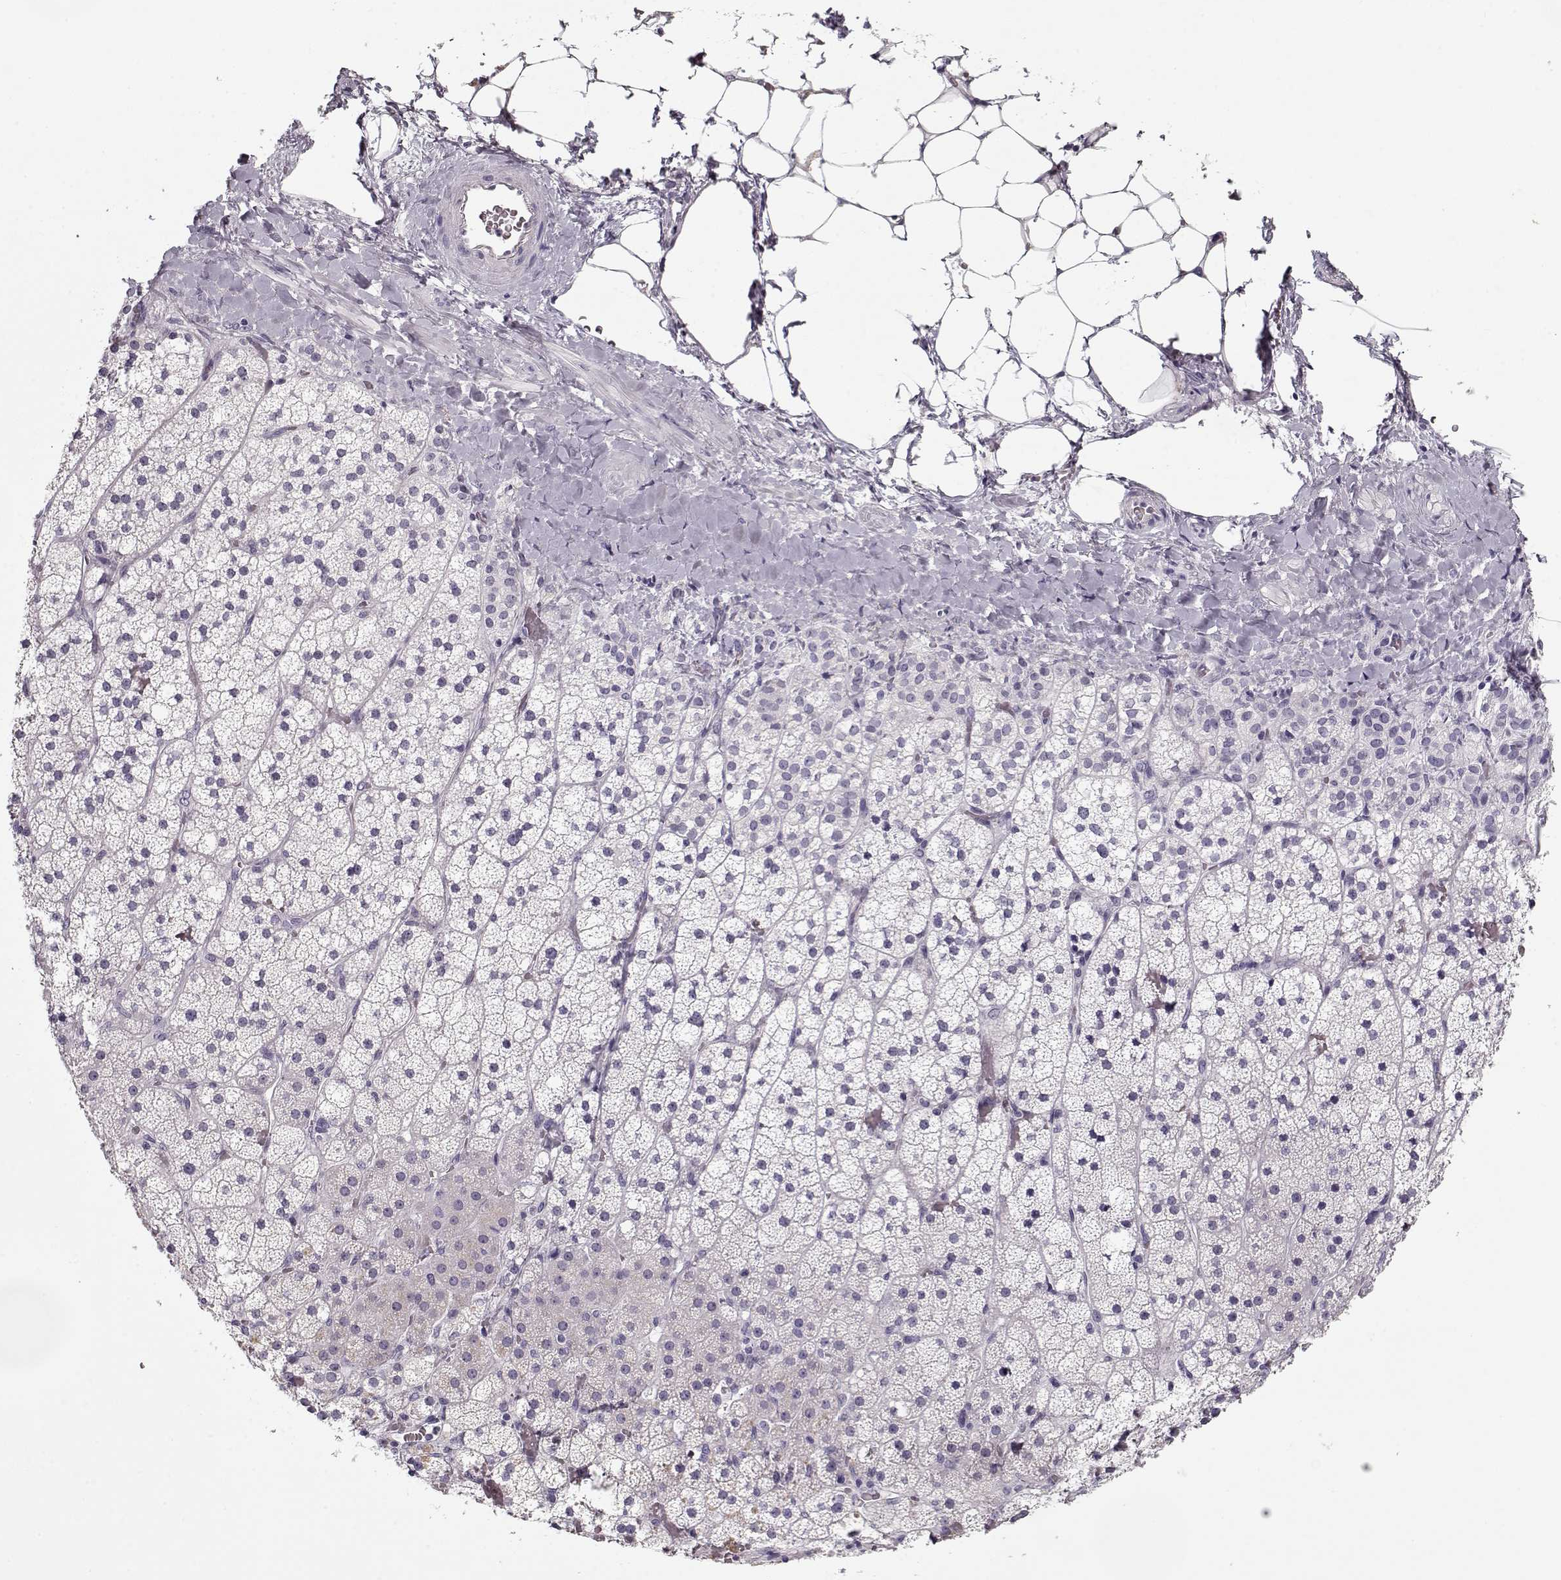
{"staining": {"intensity": "negative", "quantity": "none", "location": "none"}, "tissue": "adrenal gland", "cell_type": "Glandular cells", "image_type": "normal", "snomed": [{"axis": "morphology", "description": "Normal tissue, NOS"}, {"axis": "topography", "description": "Adrenal gland"}], "caption": "Glandular cells show no significant staining in unremarkable adrenal gland. Brightfield microscopy of IHC stained with DAB (brown) and hematoxylin (blue), captured at high magnification.", "gene": "CCDC136", "patient": {"sex": "male", "age": 53}}